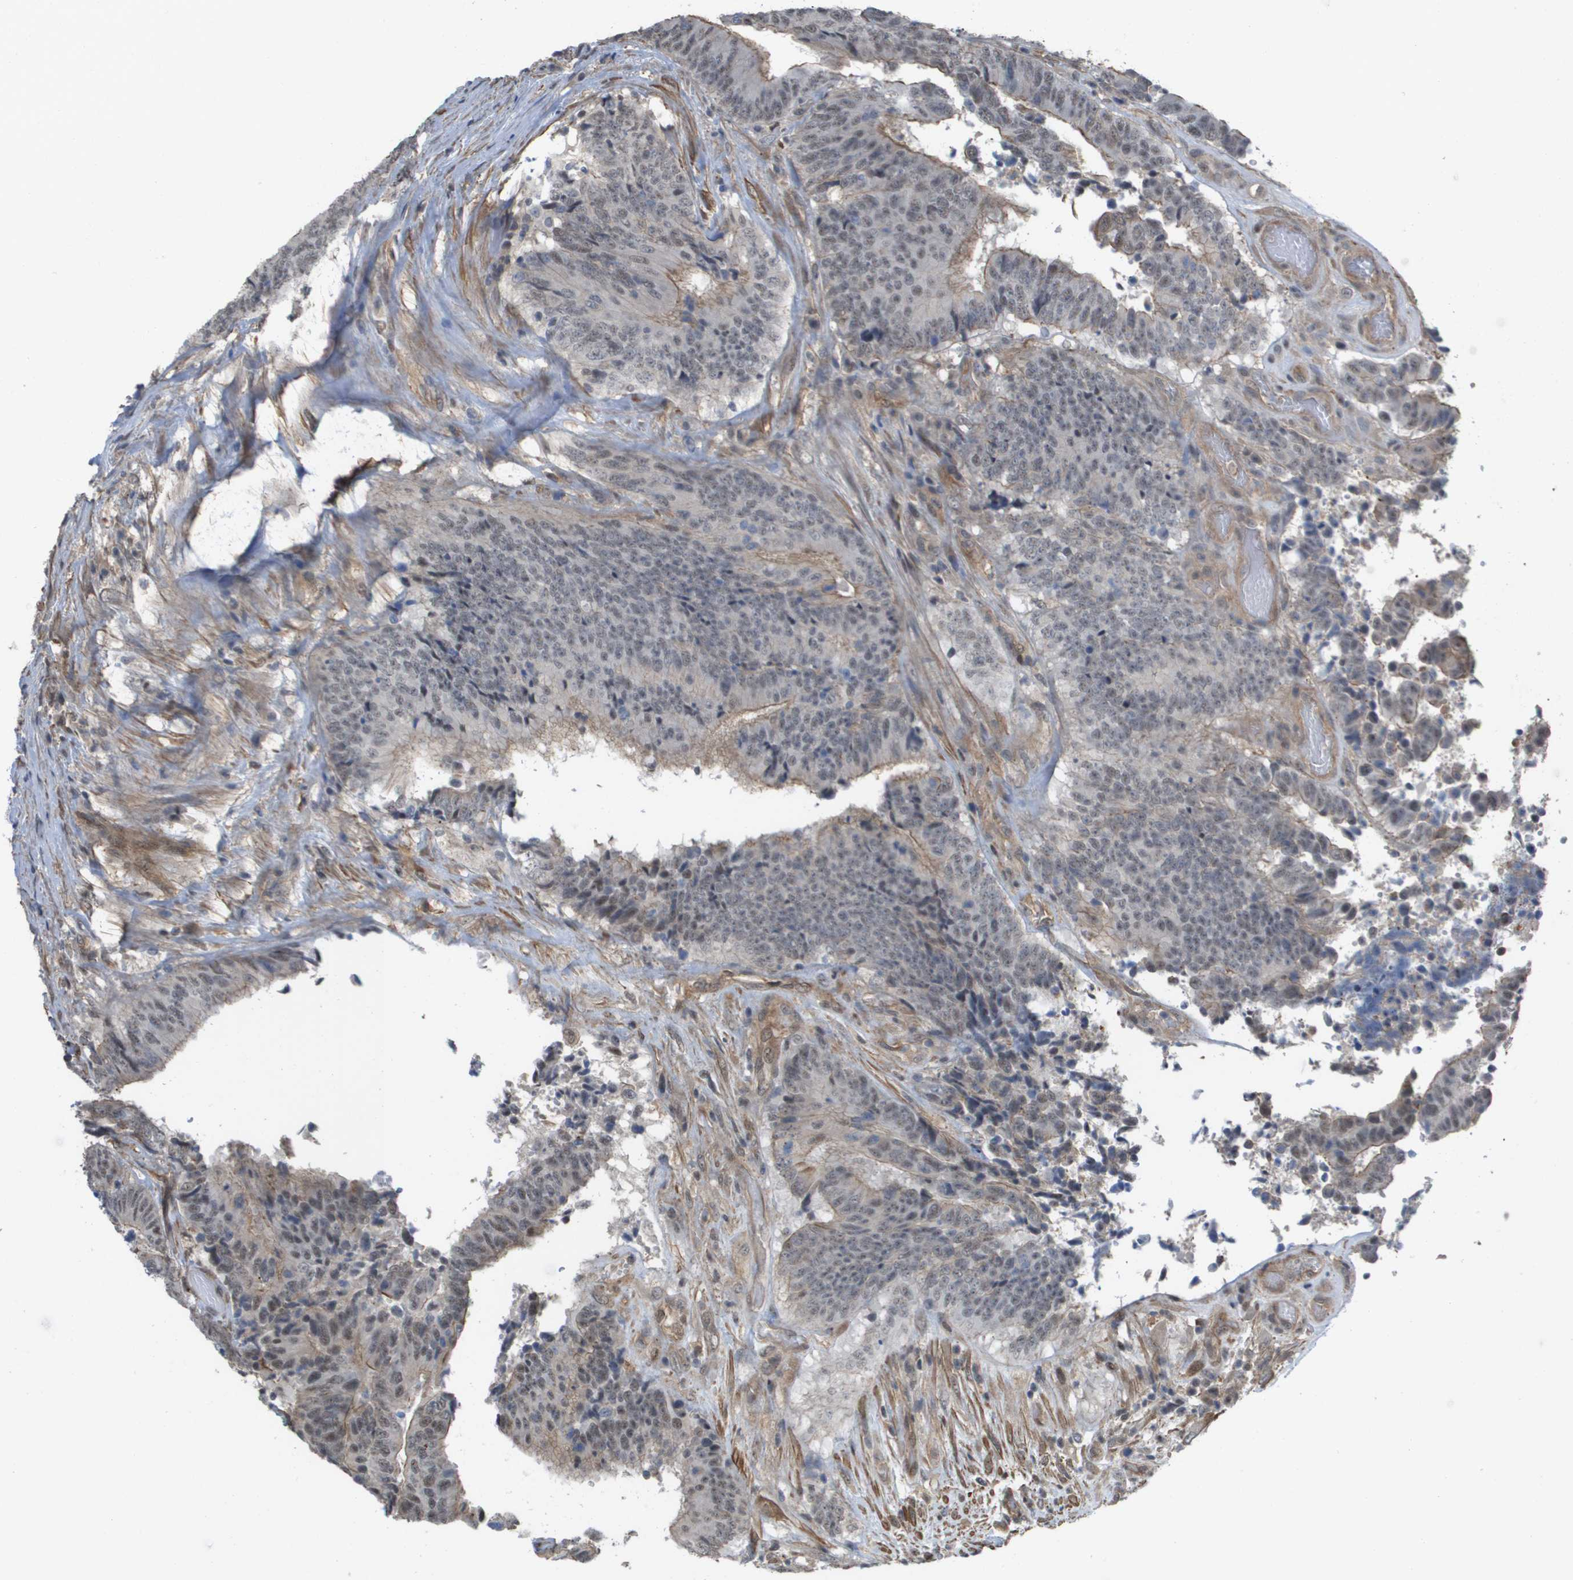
{"staining": {"intensity": "weak", "quantity": "25%-75%", "location": "nuclear"}, "tissue": "colorectal cancer", "cell_type": "Tumor cells", "image_type": "cancer", "snomed": [{"axis": "morphology", "description": "Adenocarcinoma, NOS"}, {"axis": "topography", "description": "Rectum"}], "caption": "Brown immunohistochemical staining in colorectal cancer reveals weak nuclear expression in approximately 25%-75% of tumor cells.", "gene": "RNF112", "patient": {"sex": "male", "age": 72}}